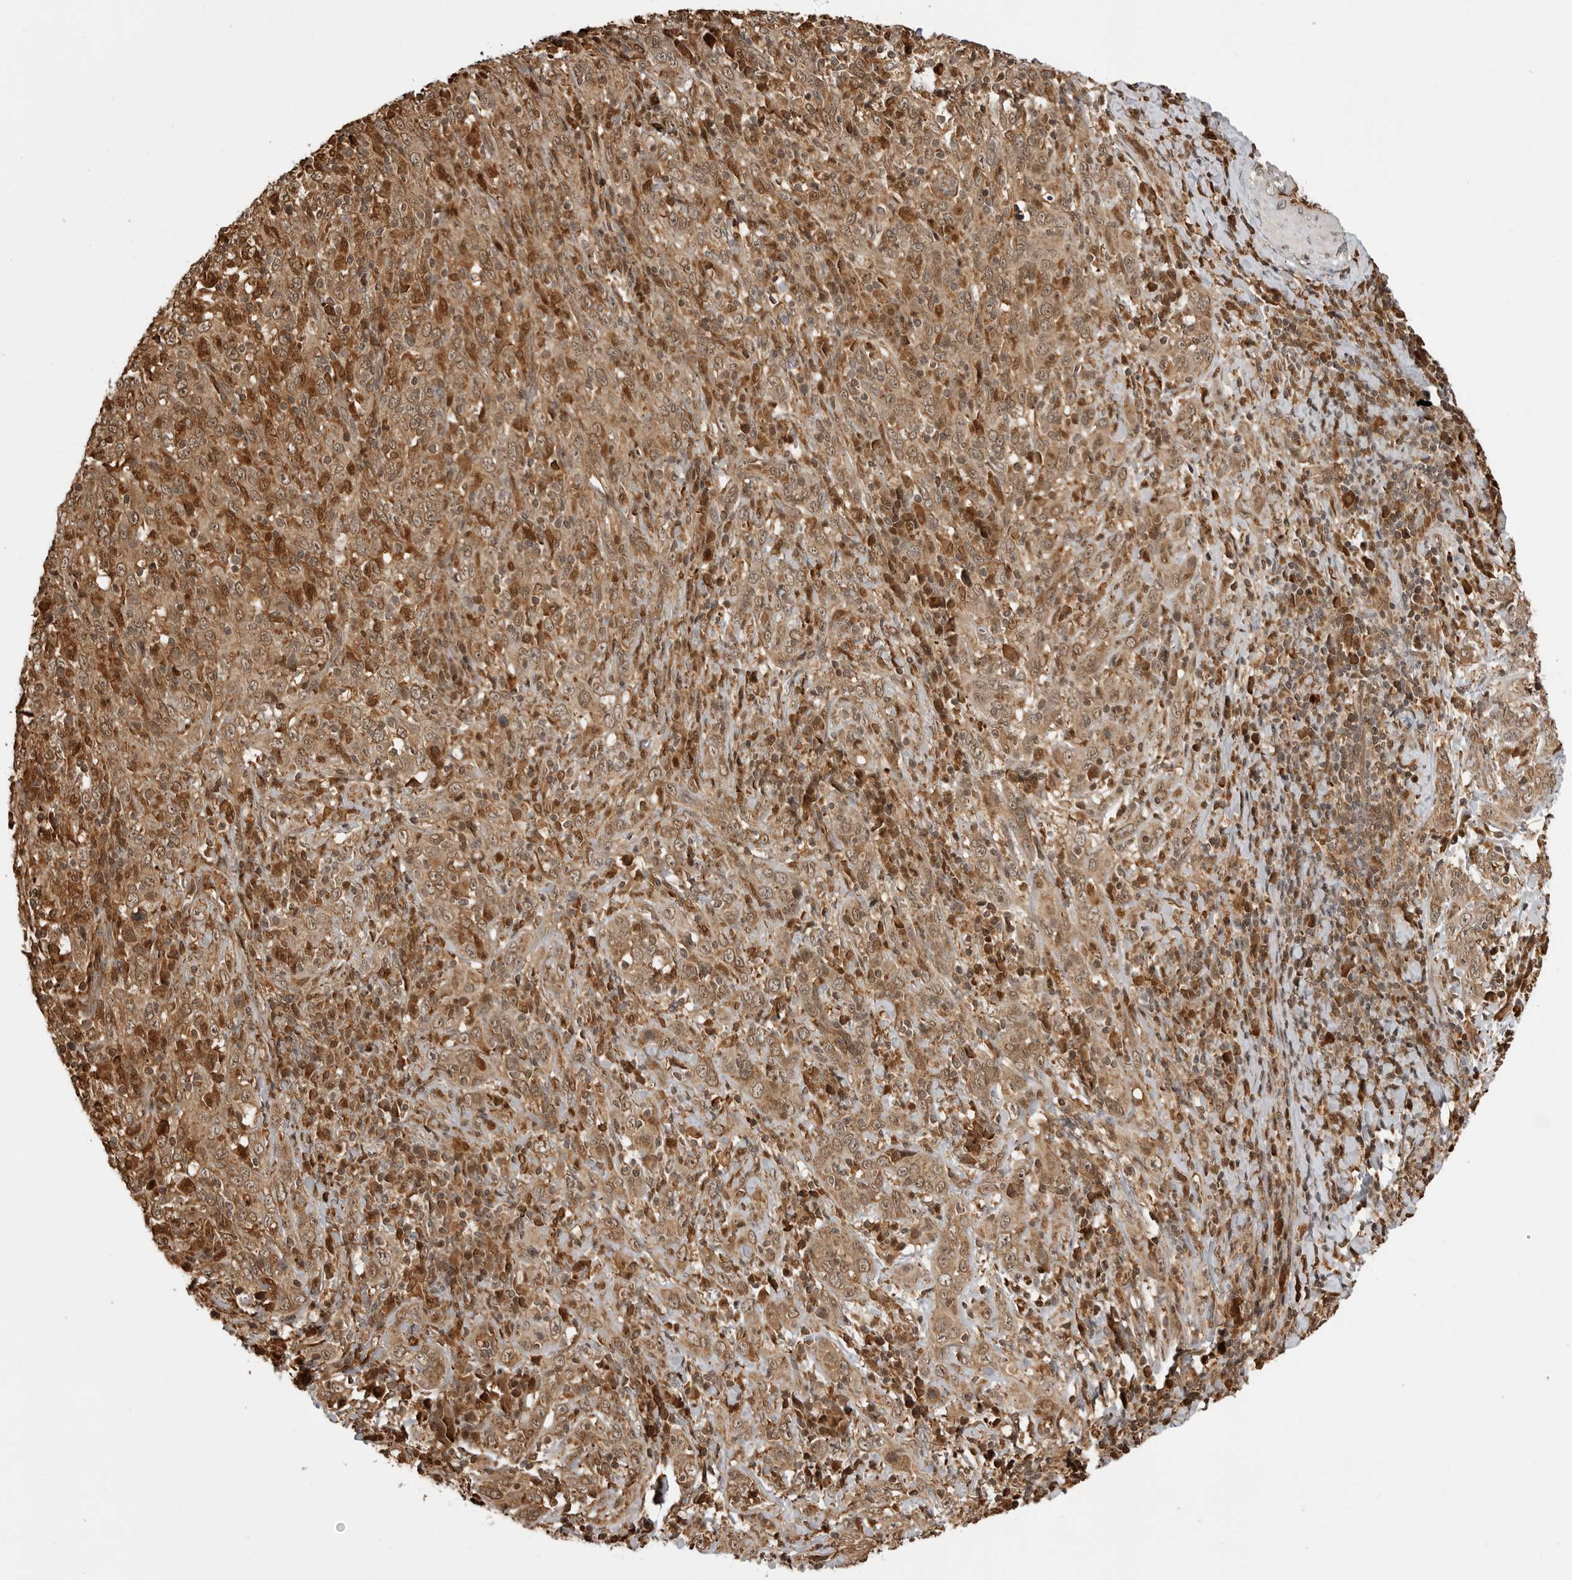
{"staining": {"intensity": "moderate", "quantity": ">75%", "location": "cytoplasmic/membranous,nuclear"}, "tissue": "cervical cancer", "cell_type": "Tumor cells", "image_type": "cancer", "snomed": [{"axis": "morphology", "description": "Squamous cell carcinoma, NOS"}, {"axis": "topography", "description": "Cervix"}], "caption": "Protein staining of cervical squamous cell carcinoma tissue demonstrates moderate cytoplasmic/membranous and nuclear positivity in approximately >75% of tumor cells. The staining was performed using DAB (3,3'-diaminobenzidine), with brown indicating positive protein expression. Nuclei are stained blue with hematoxylin.", "gene": "BMP2K", "patient": {"sex": "female", "age": 46}}